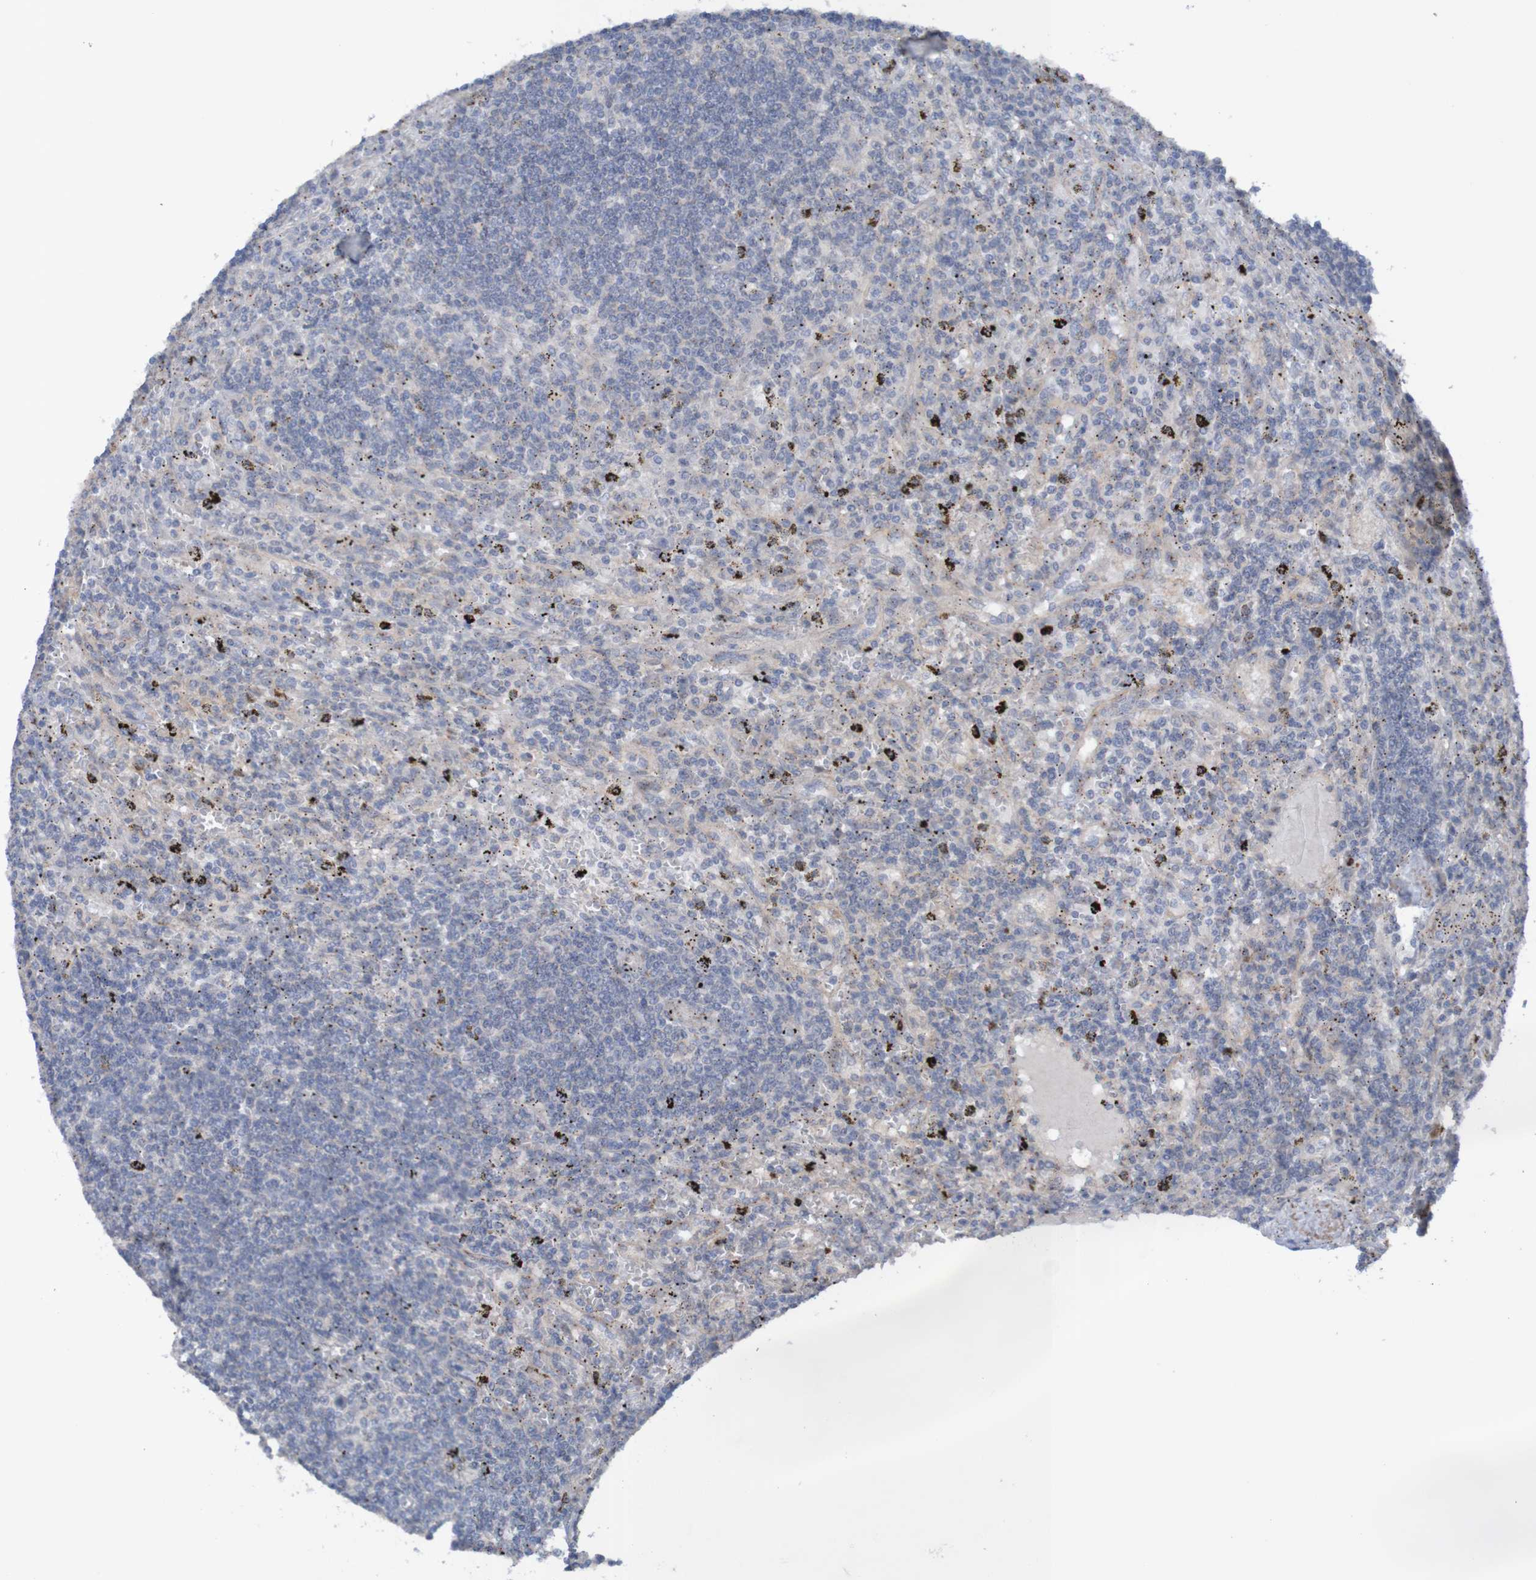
{"staining": {"intensity": "negative", "quantity": "none", "location": "none"}, "tissue": "lymphoma", "cell_type": "Tumor cells", "image_type": "cancer", "snomed": [{"axis": "morphology", "description": "Malignant lymphoma, non-Hodgkin's type, Low grade"}, {"axis": "topography", "description": "Spleen"}], "caption": "The immunohistochemistry (IHC) histopathology image has no significant expression in tumor cells of malignant lymphoma, non-Hodgkin's type (low-grade) tissue.", "gene": "ANGPT4", "patient": {"sex": "male", "age": 76}}